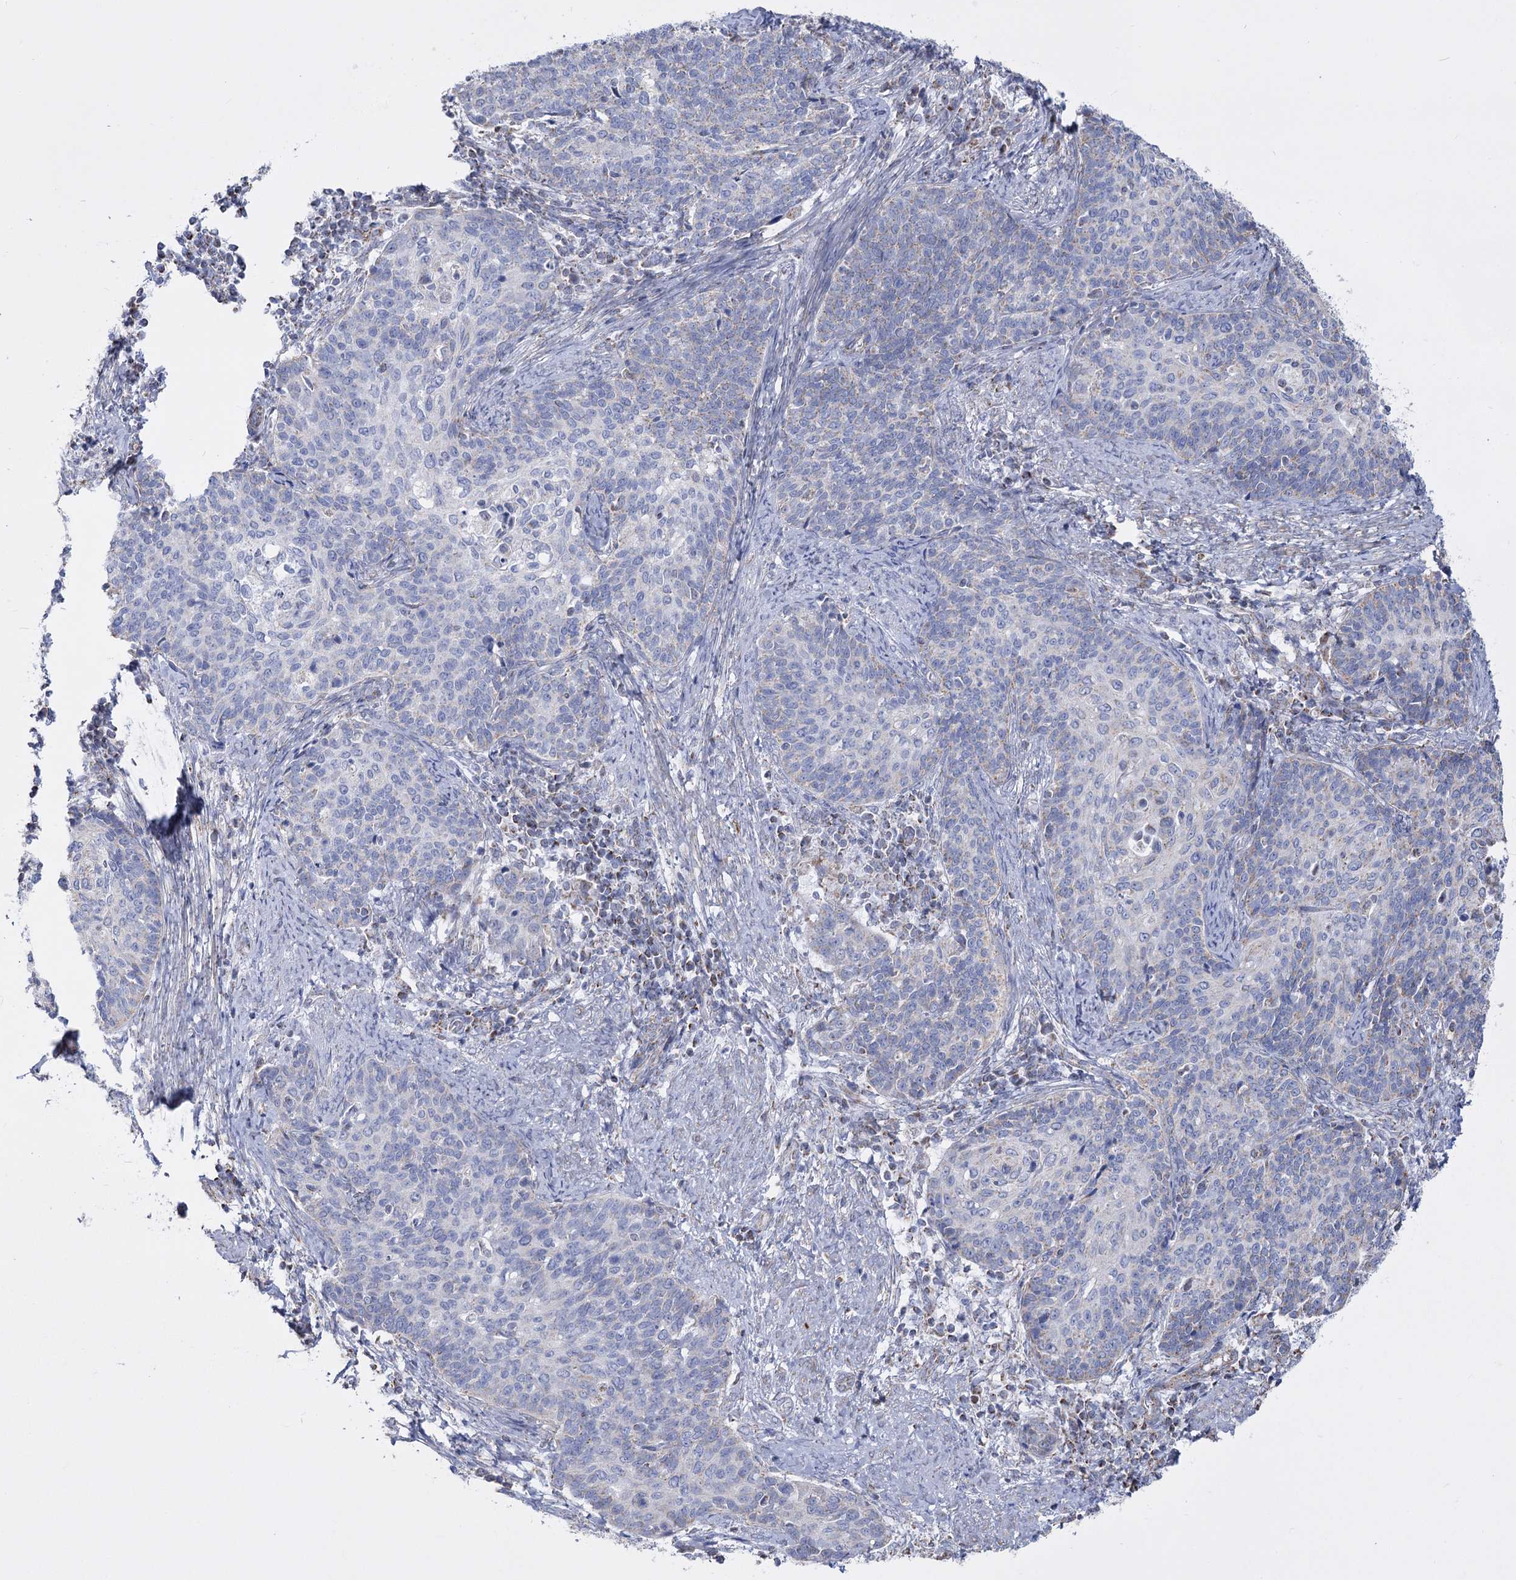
{"staining": {"intensity": "weak", "quantity": "<25%", "location": "cytoplasmic/membranous"}, "tissue": "cervical cancer", "cell_type": "Tumor cells", "image_type": "cancer", "snomed": [{"axis": "morphology", "description": "Squamous cell carcinoma, NOS"}, {"axis": "topography", "description": "Cervix"}], "caption": "DAB immunohistochemical staining of cervical cancer demonstrates no significant expression in tumor cells. Nuclei are stained in blue.", "gene": "PDHB", "patient": {"sex": "female", "age": 39}}